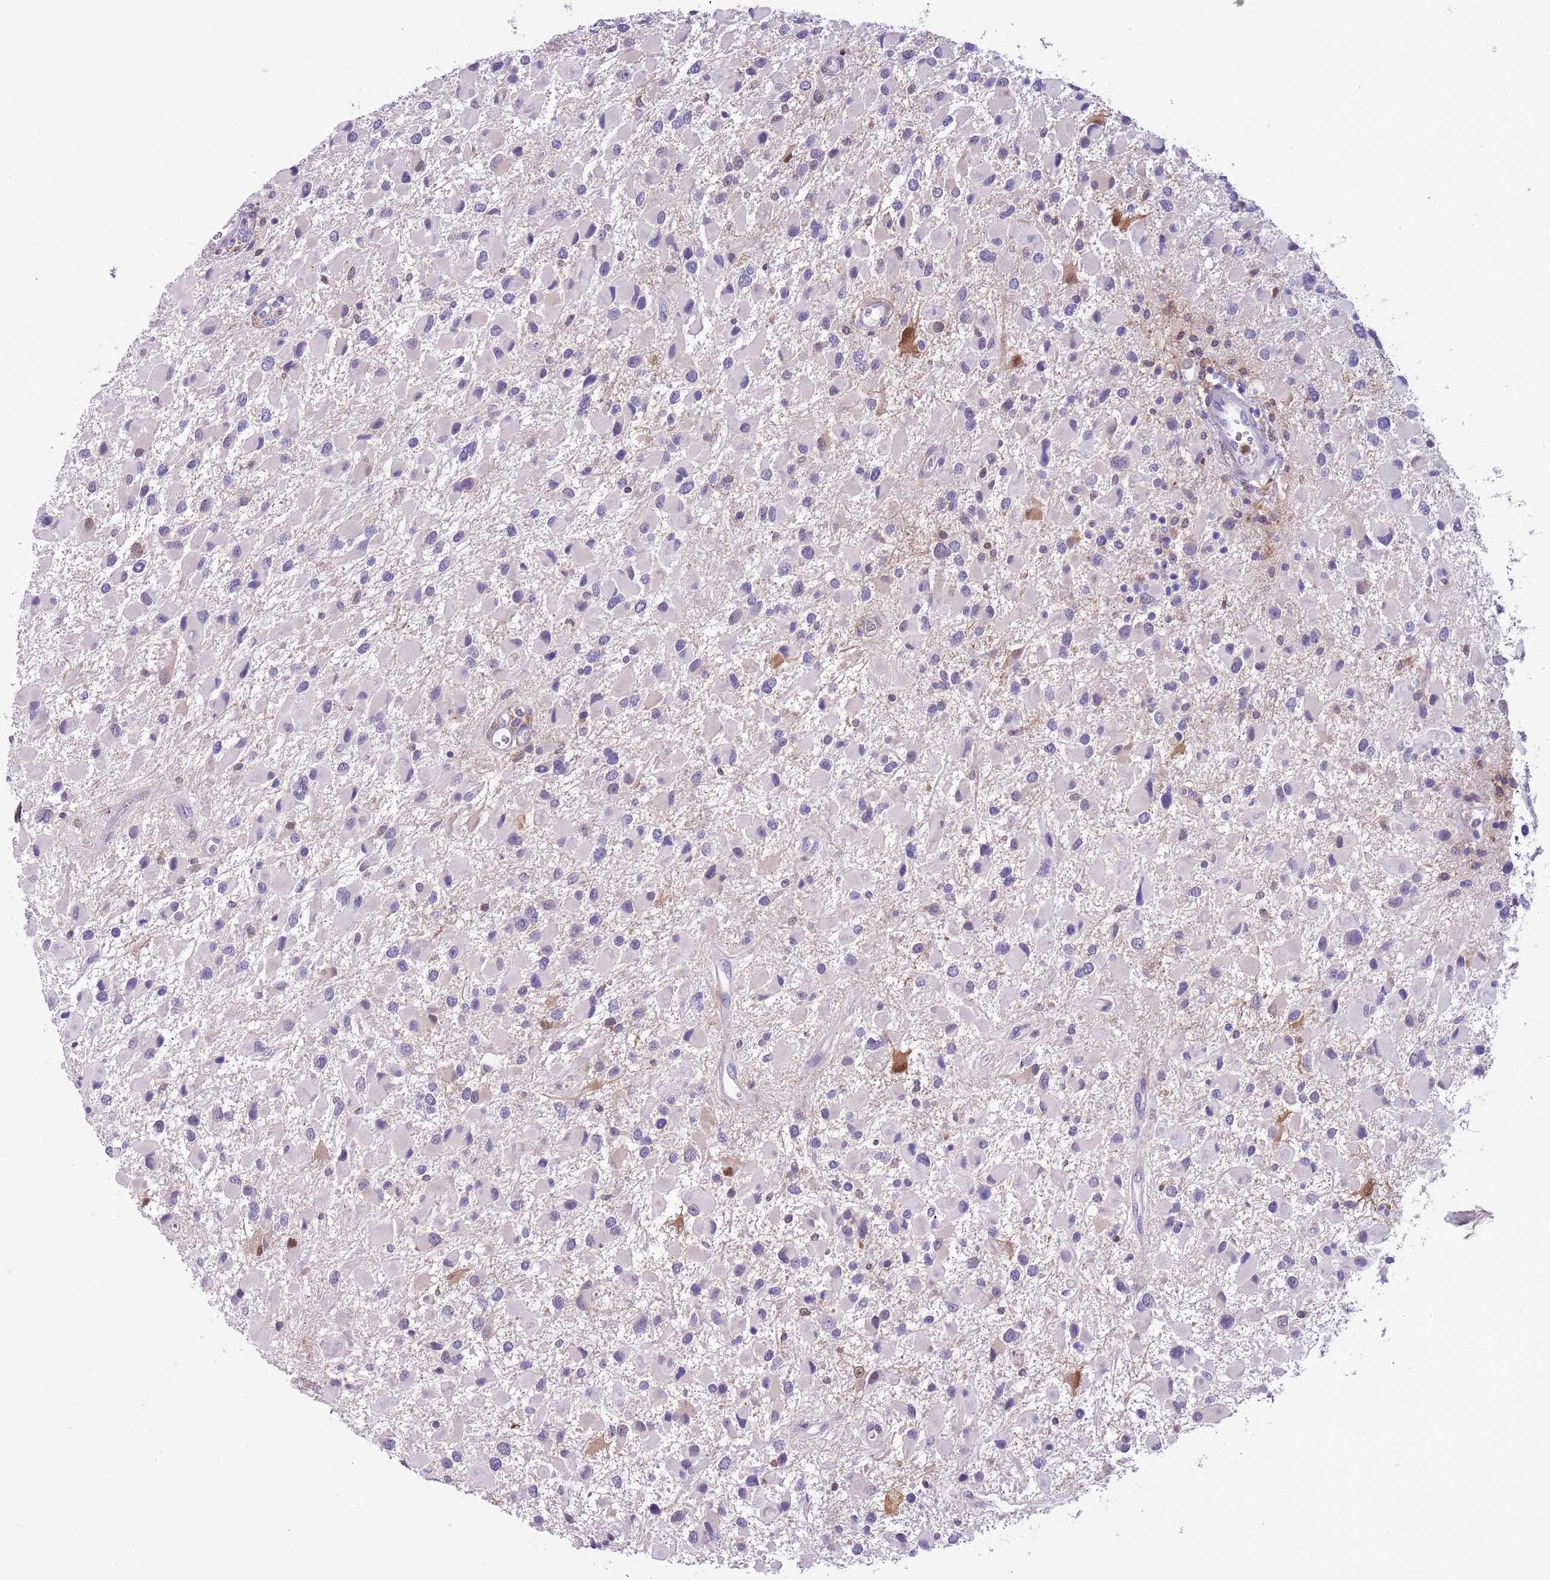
{"staining": {"intensity": "negative", "quantity": "none", "location": "none"}, "tissue": "glioma", "cell_type": "Tumor cells", "image_type": "cancer", "snomed": [{"axis": "morphology", "description": "Glioma, malignant, High grade"}, {"axis": "topography", "description": "Brain"}], "caption": "The IHC image has no significant expression in tumor cells of glioma tissue.", "gene": "PFKFB2", "patient": {"sex": "male", "age": 53}}